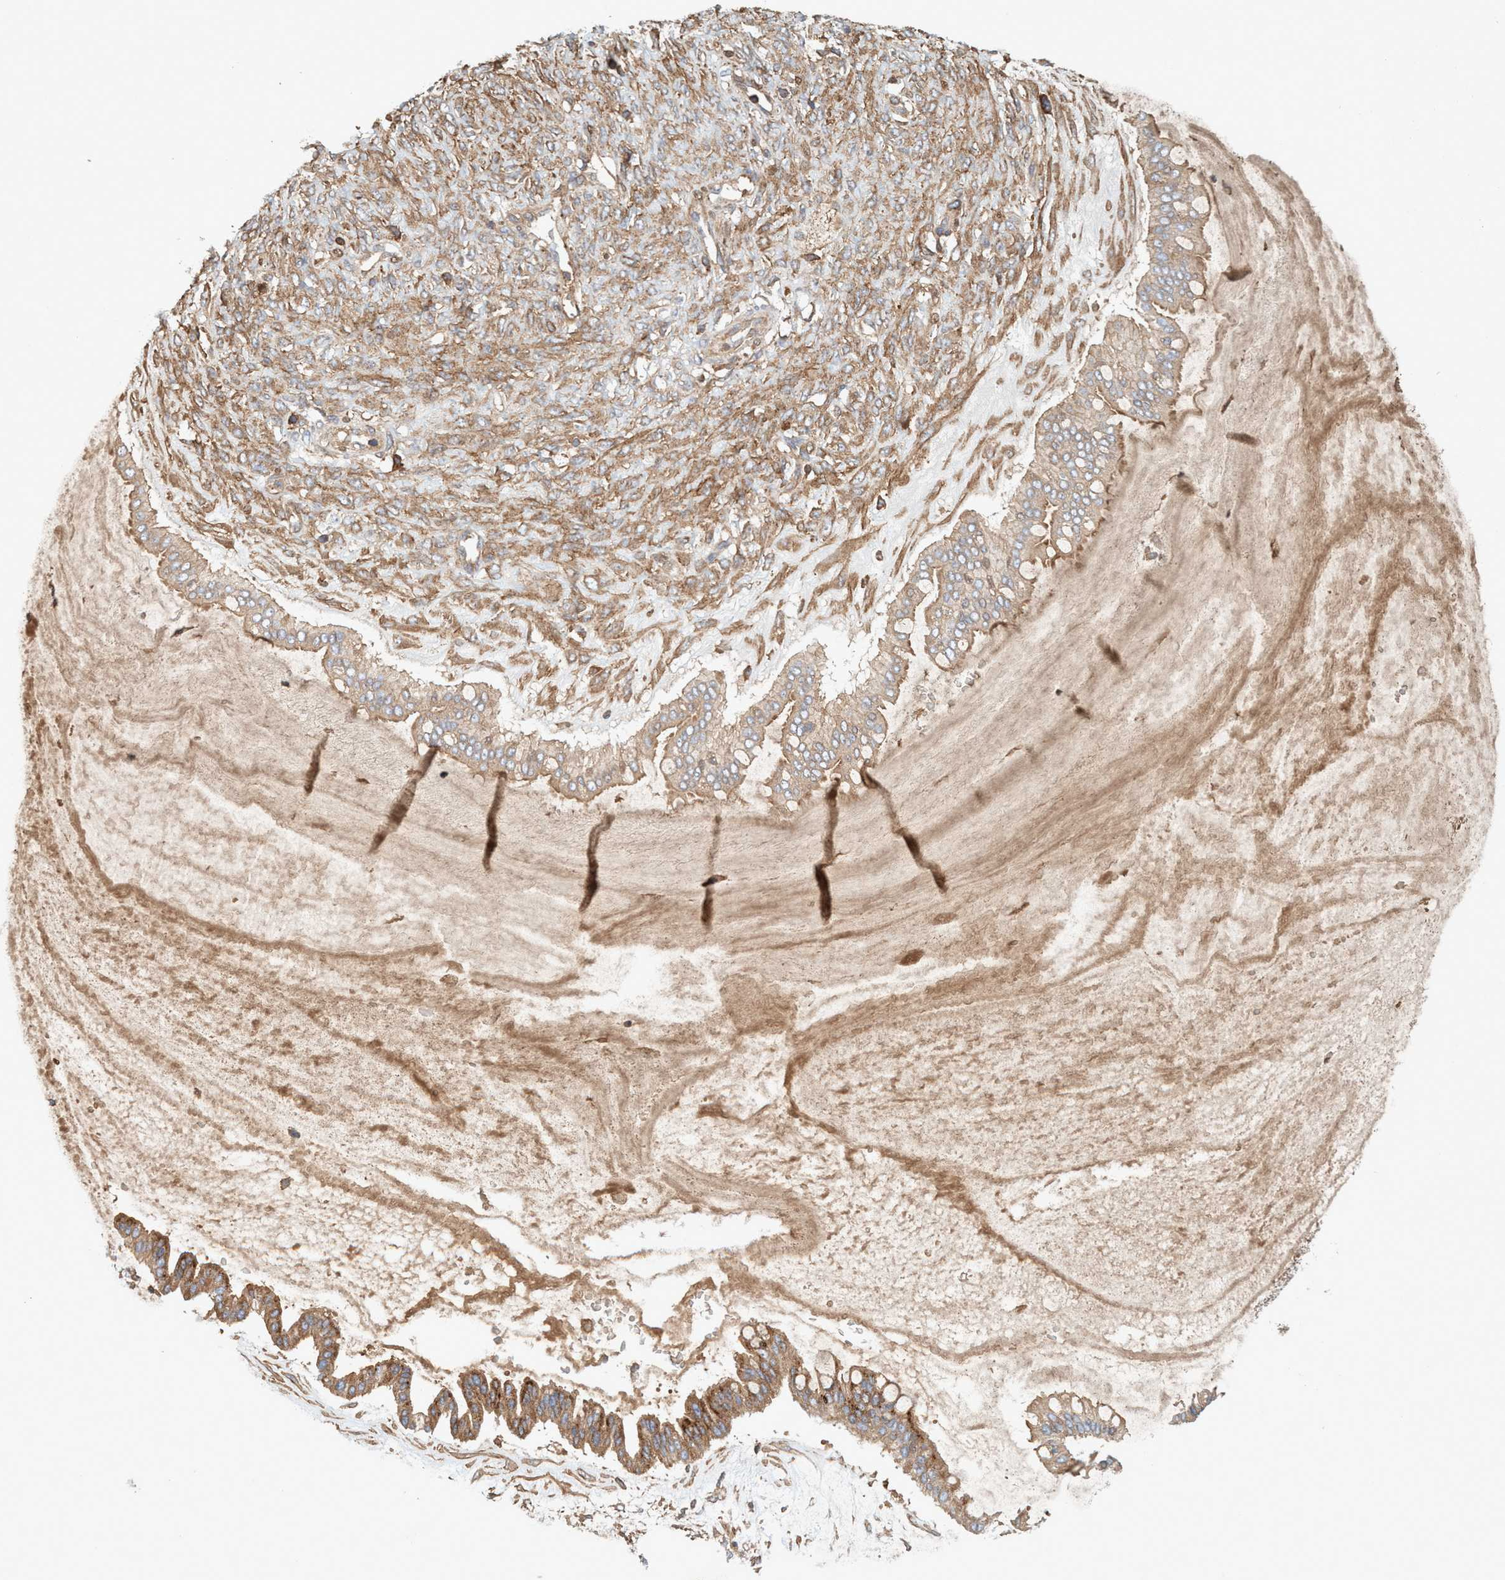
{"staining": {"intensity": "weak", "quantity": ">75%", "location": "cytoplasmic/membranous"}, "tissue": "ovarian cancer", "cell_type": "Tumor cells", "image_type": "cancer", "snomed": [{"axis": "morphology", "description": "Cystadenocarcinoma, mucinous, NOS"}, {"axis": "topography", "description": "Ovary"}], "caption": "Tumor cells show low levels of weak cytoplasmic/membranous expression in about >75% of cells in ovarian cancer.", "gene": "SPECC1", "patient": {"sex": "female", "age": 73}}